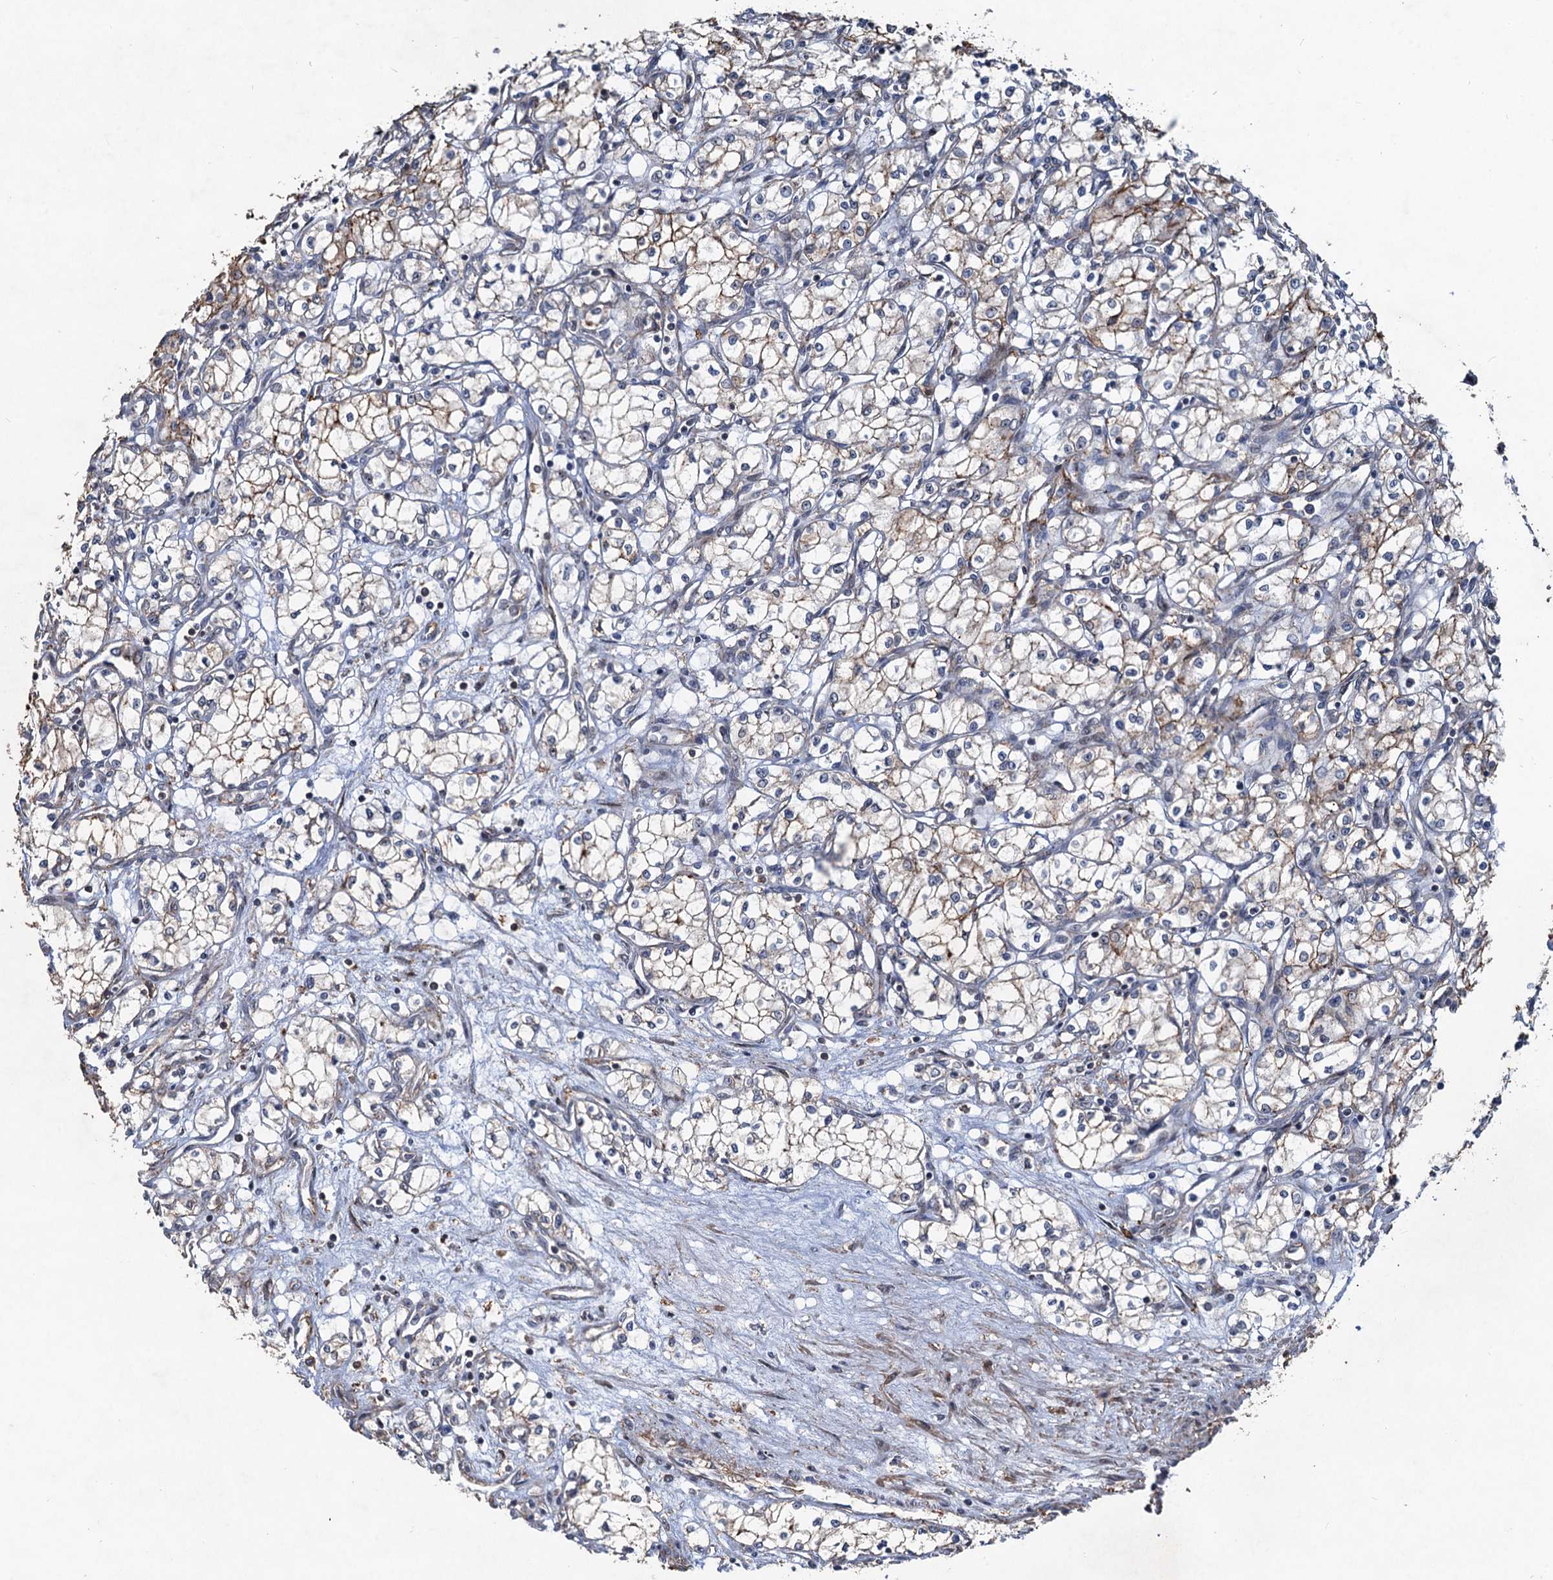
{"staining": {"intensity": "weak", "quantity": "<25%", "location": "cytoplasmic/membranous"}, "tissue": "renal cancer", "cell_type": "Tumor cells", "image_type": "cancer", "snomed": [{"axis": "morphology", "description": "Adenocarcinoma, NOS"}, {"axis": "topography", "description": "Kidney"}], "caption": "The histopathology image reveals no staining of tumor cells in renal cancer (adenocarcinoma).", "gene": "TMA16", "patient": {"sex": "male", "age": 59}}